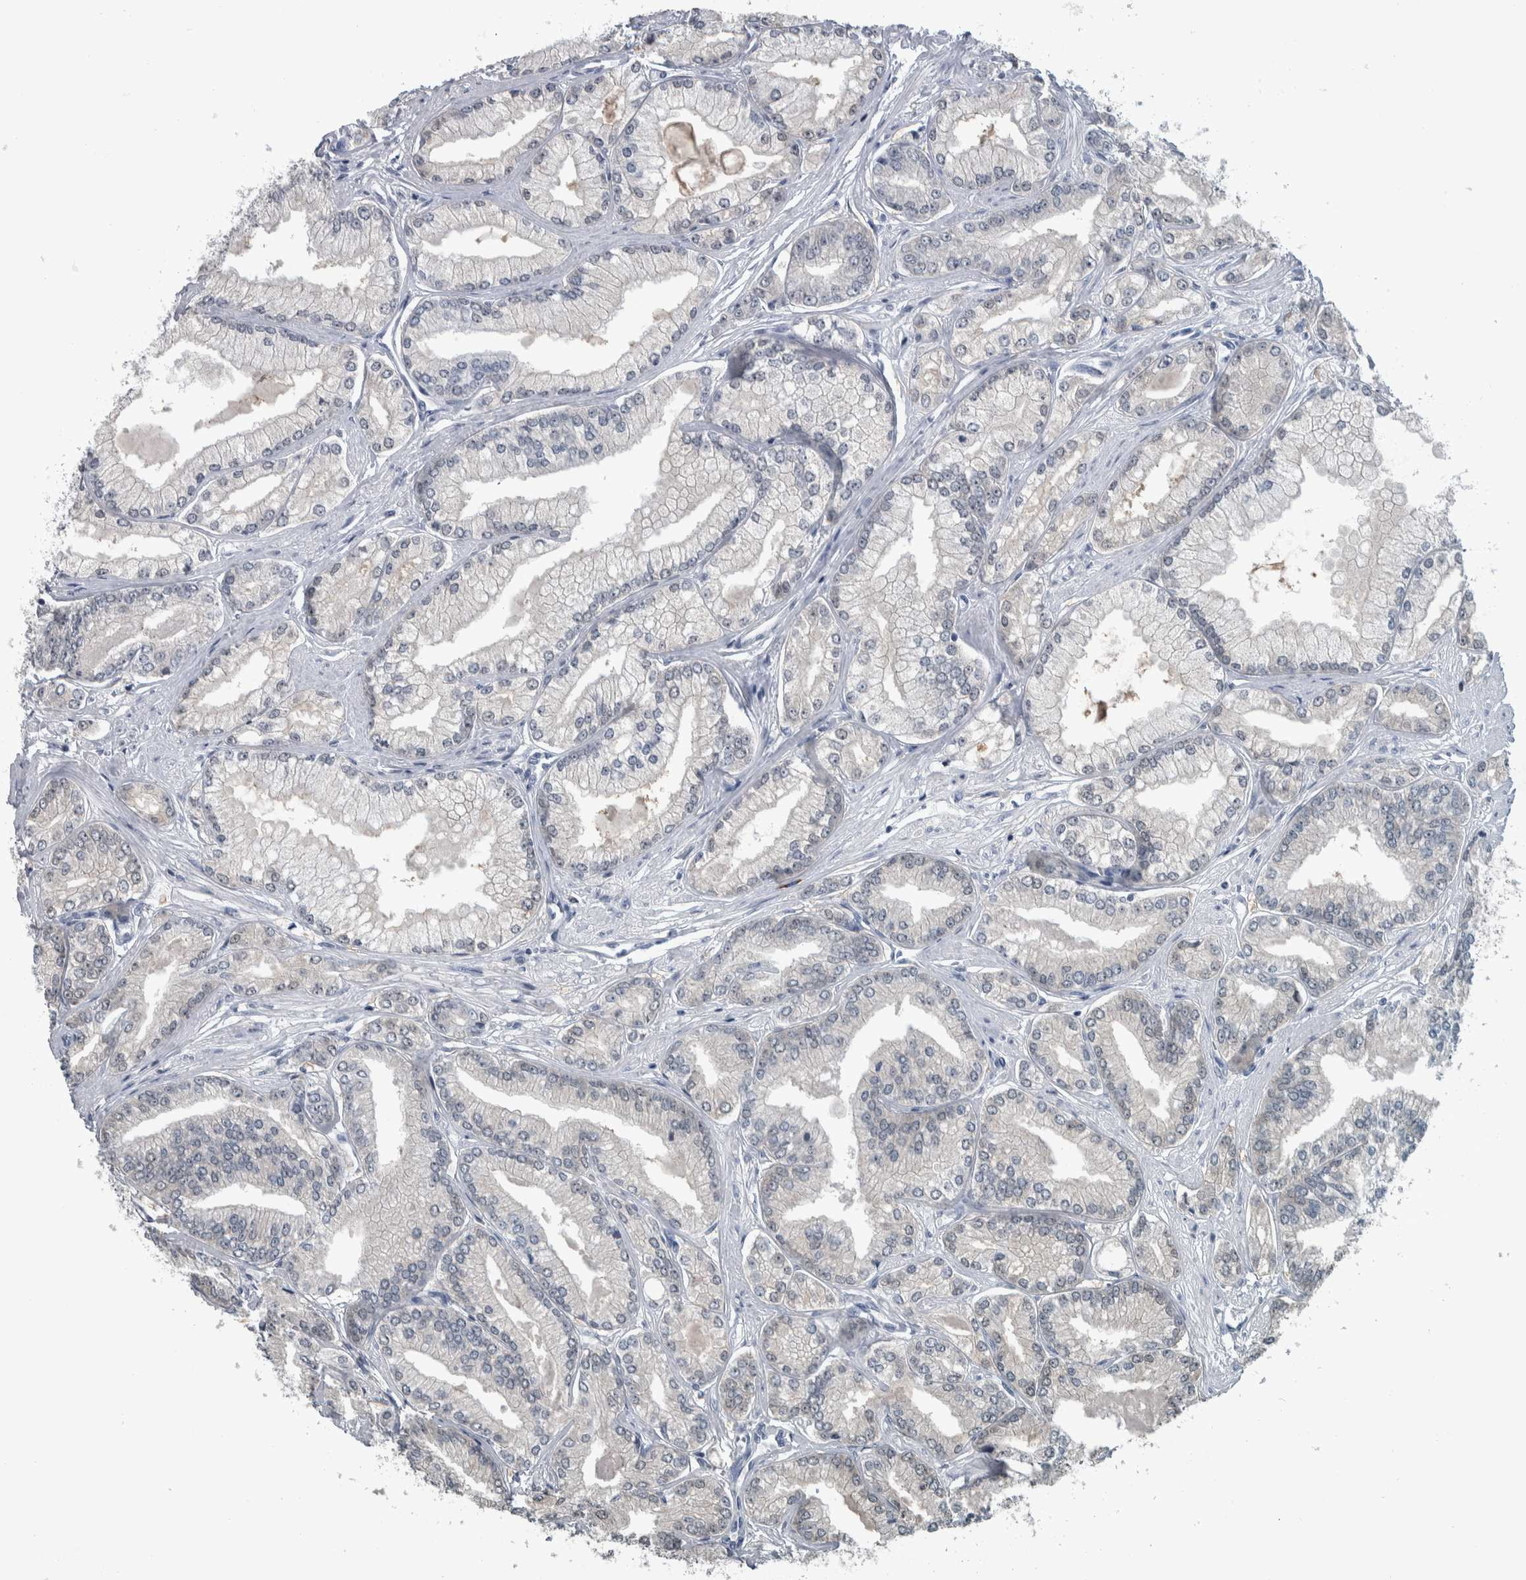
{"staining": {"intensity": "negative", "quantity": "none", "location": "none"}, "tissue": "prostate cancer", "cell_type": "Tumor cells", "image_type": "cancer", "snomed": [{"axis": "morphology", "description": "Adenocarcinoma, Low grade"}, {"axis": "topography", "description": "Prostate"}], "caption": "Adenocarcinoma (low-grade) (prostate) stained for a protein using immunohistochemistry (IHC) reveals no expression tumor cells.", "gene": "CAVIN4", "patient": {"sex": "male", "age": 52}}